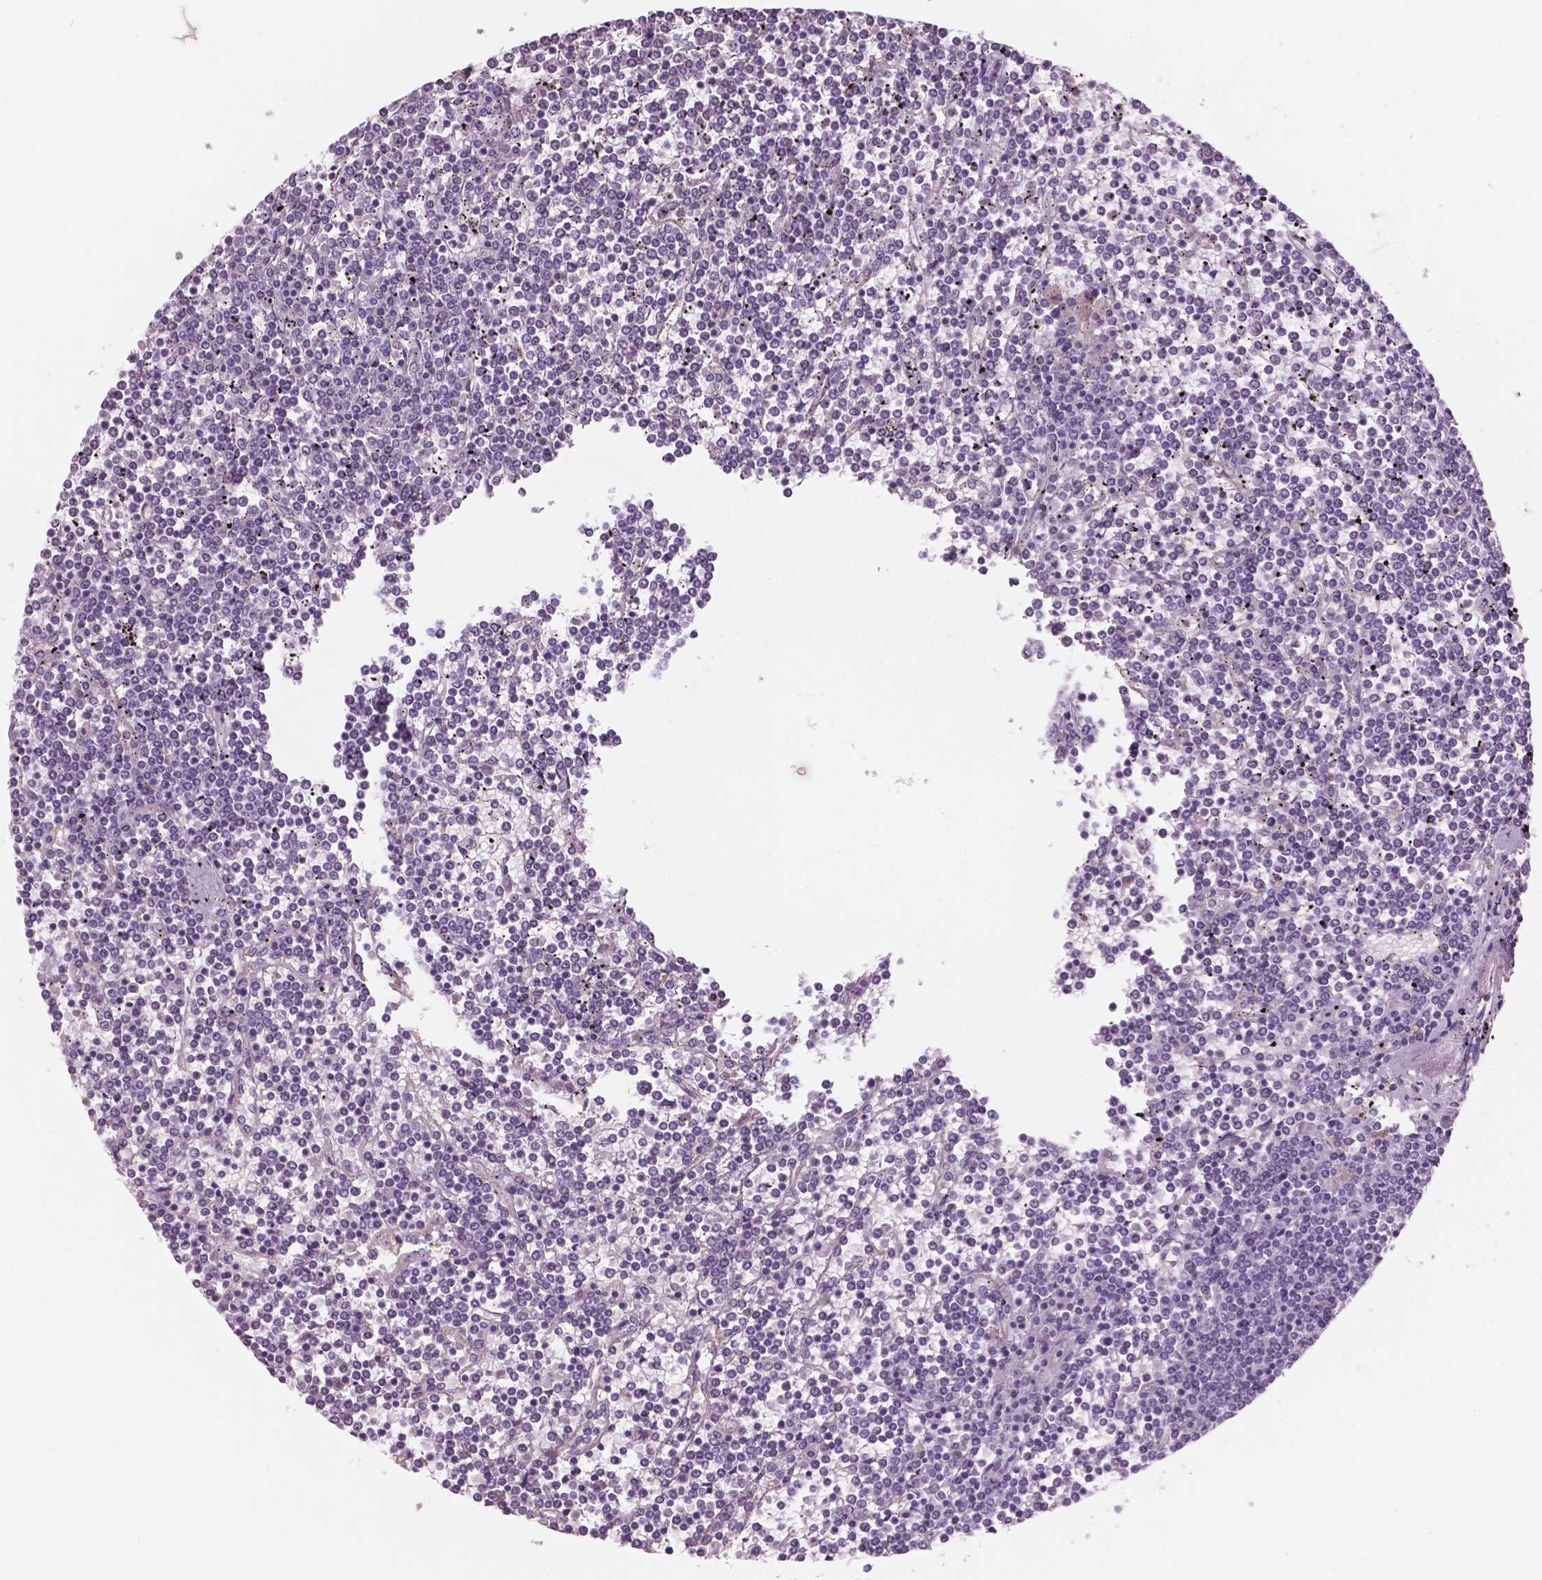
{"staining": {"intensity": "negative", "quantity": "none", "location": "none"}, "tissue": "lymphoma", "cell_type": "Tumor cells", "image_type": "cancer", "snomed": [{"axis": "morphology", "description": "Malignant lymphoma, non-Hodgkin's type, Low grade"}, {"axis": "topography", "description": "Spleen"}], "caption": "A micrograph of malignant lymphoma, non-Hodgkin's type (low-grade) stained for a protein displays no brown staining in tumor cells.", "gene": "AWAT1", "patient": {"sex": "female", "age": 19}}